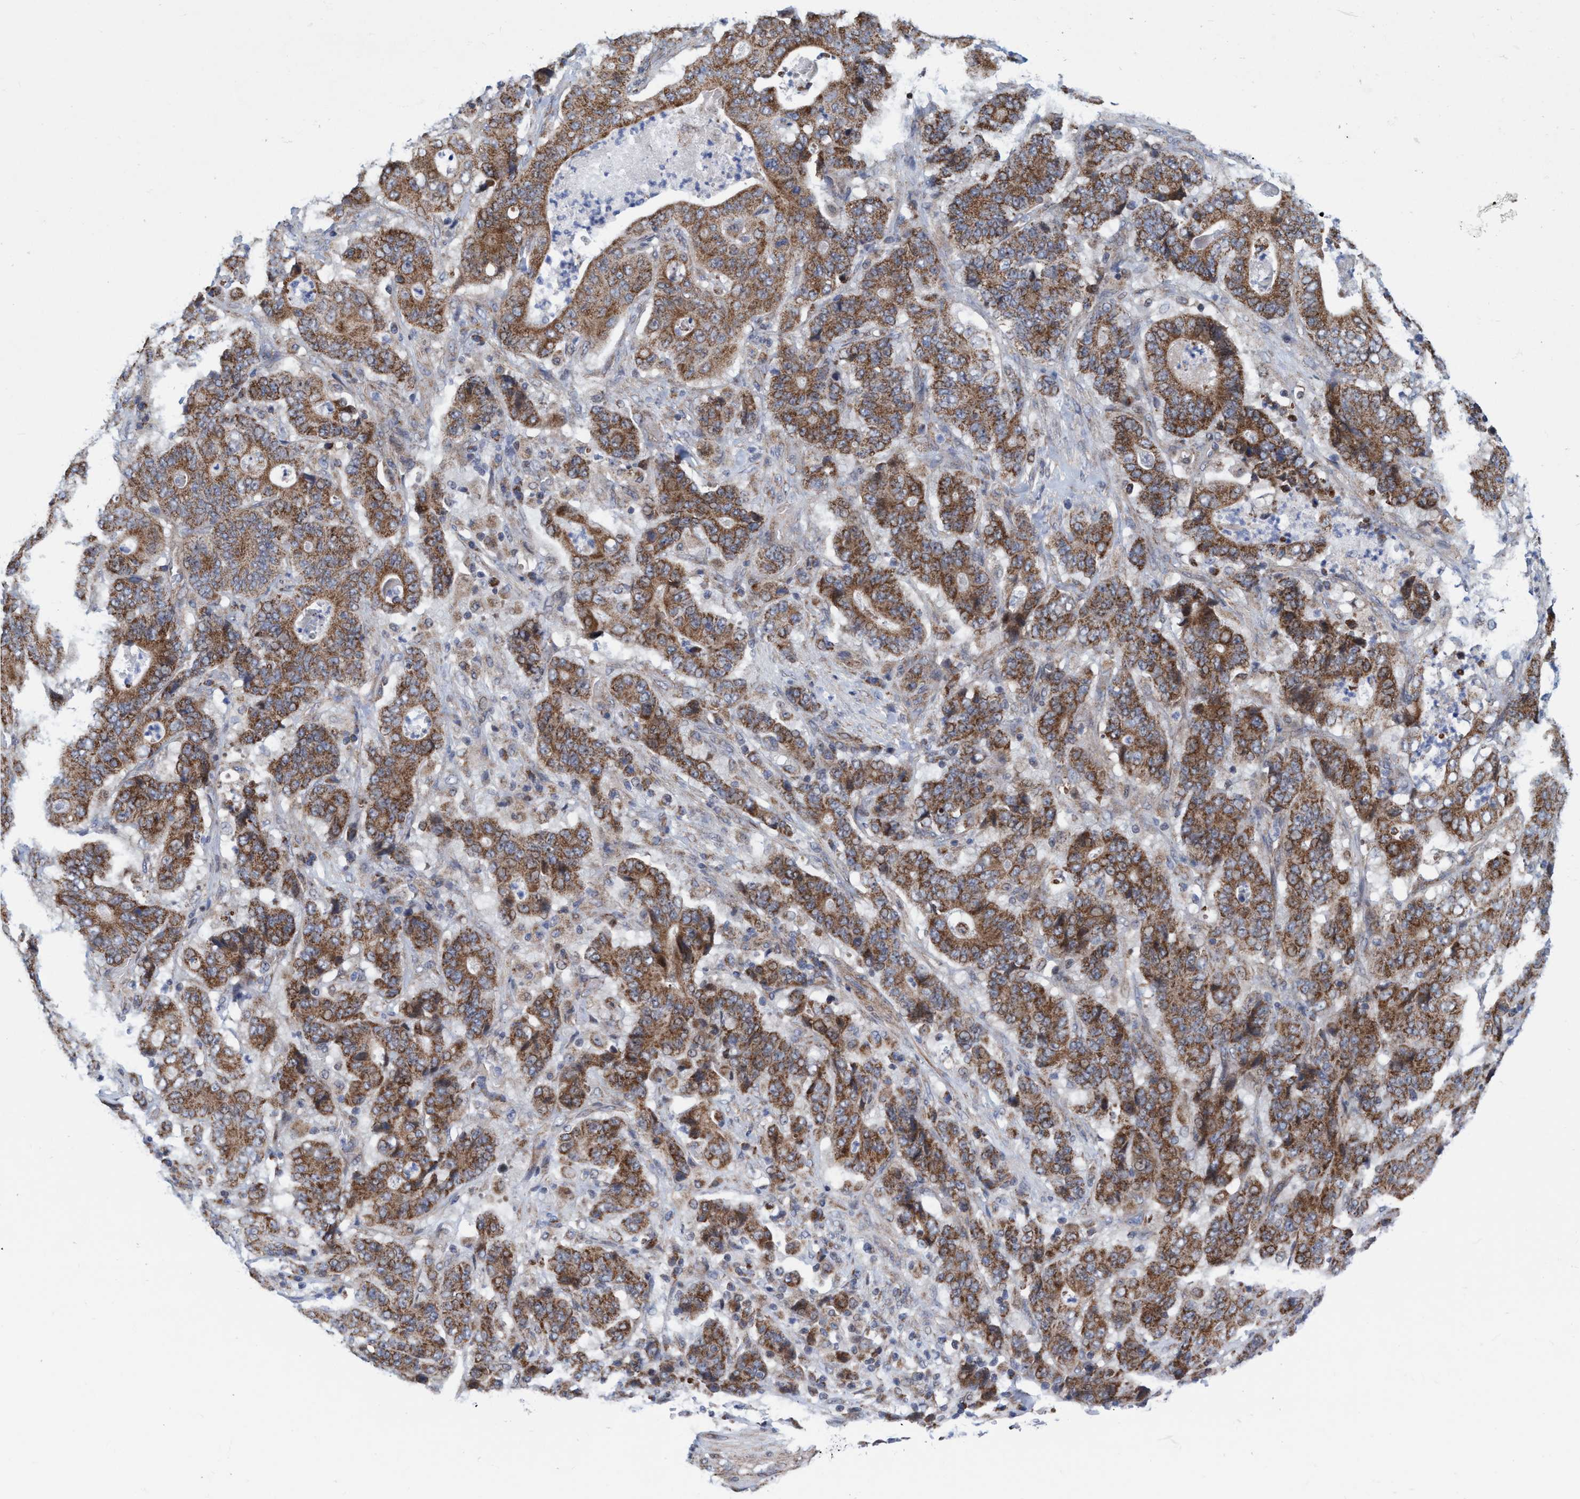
{"staining": {"intensity": "moderate", "quantity": ">75%", "location": "cytoplasmic/membranous"}, "tissue": "stomach cancer", "cell_type": "Tumor cells", "image_type": "cancer", "snomed": [{"axis": "morphology", "description": "Adenocarcinoma, NOS"}, {"axis": "topography", "description": "Stomach"}], "caption": "Adenocarcinoma (stomach) was stained to show a protein in brown. There is medium levels of moderate cytoplasmic/membranous staining in approximately >75% of tumor cells.", "gene": "POLR1F", "patient": {"sex": "female", "age": 73}}